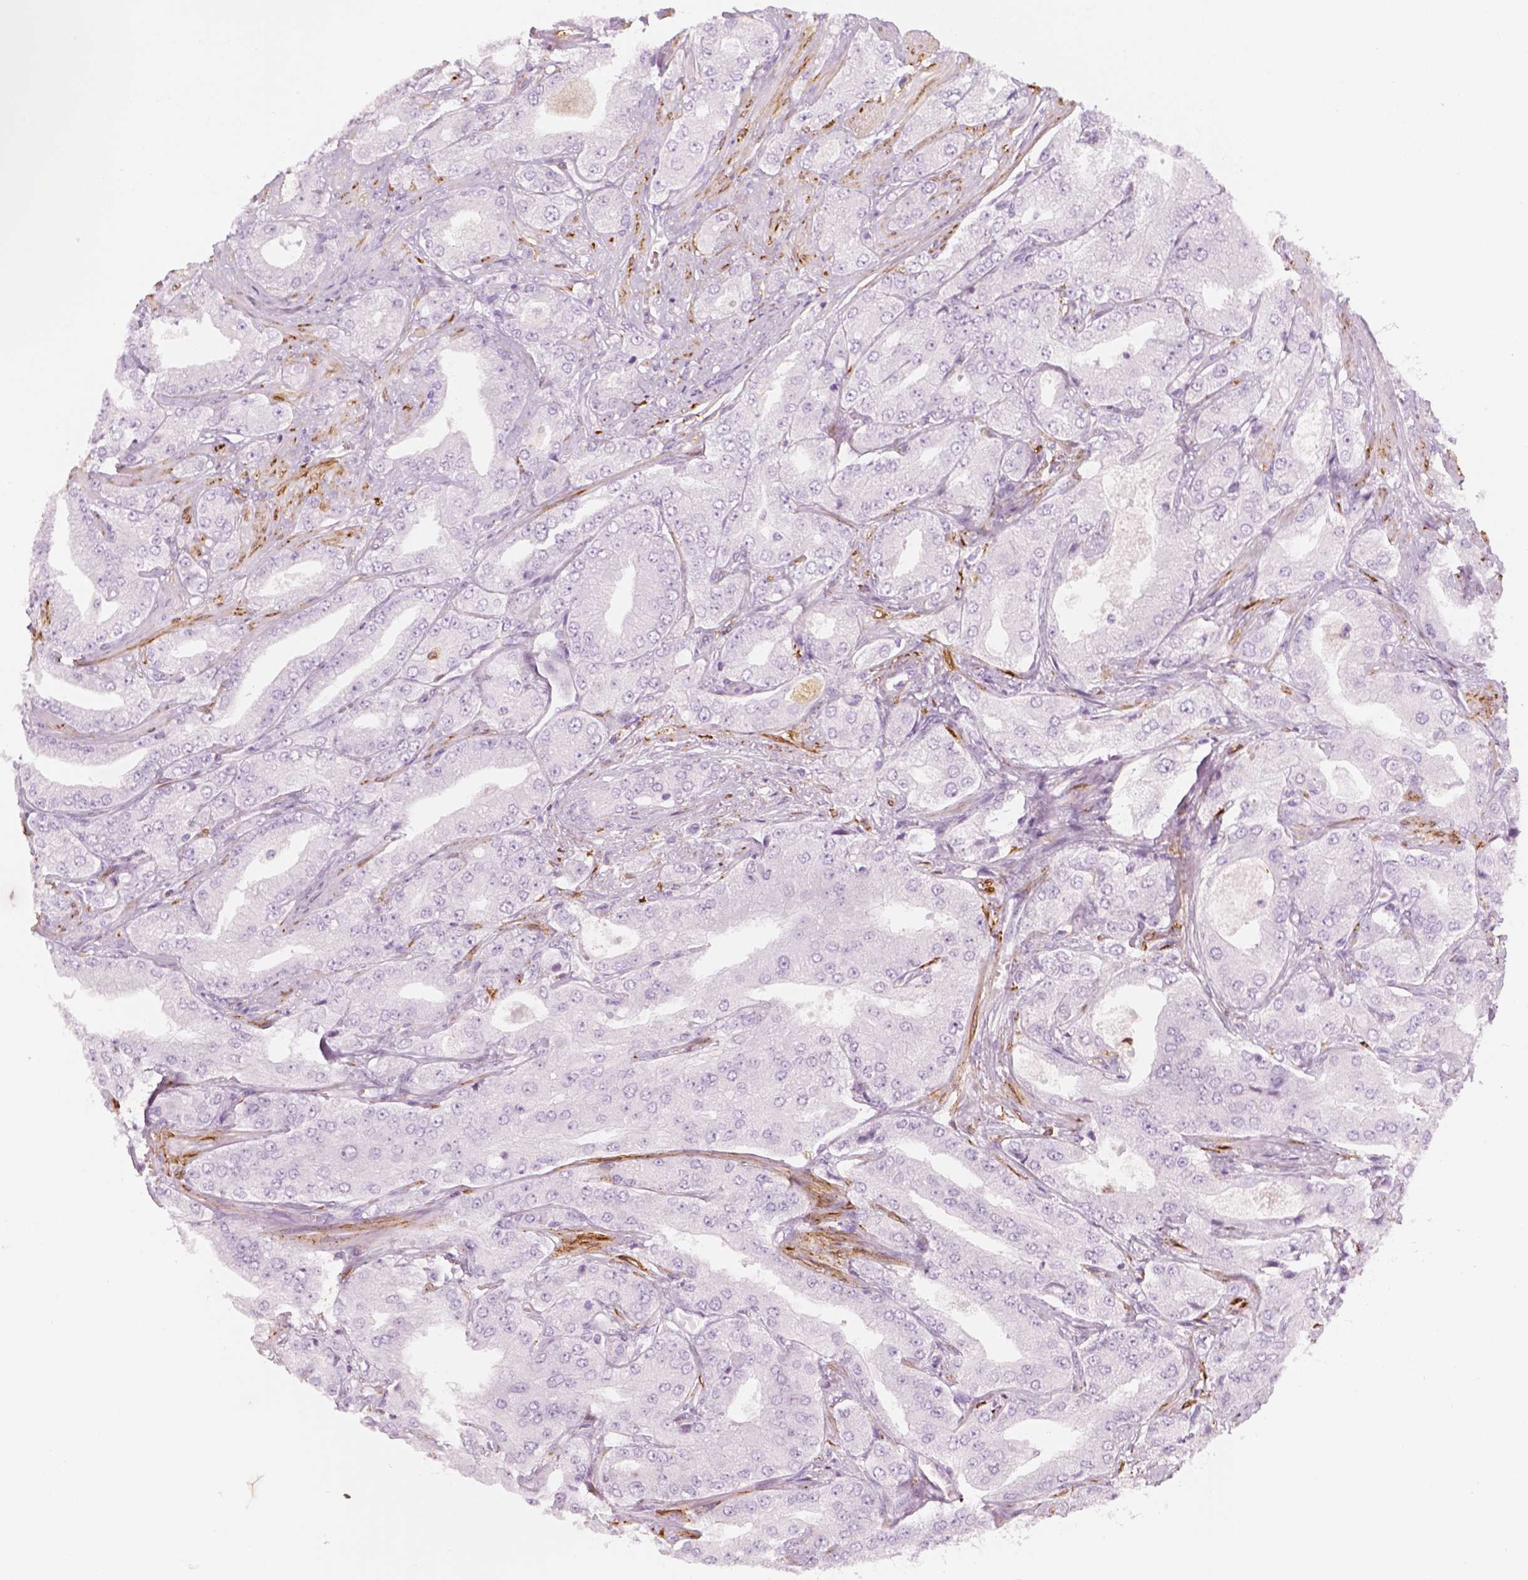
{"staining": {"intensity": "negative", "quantity": "none", "location": "none"}, "tissue": "prostate cancer", "cell_type": "Tumor cells", "image_type": "cancer", "snomed": [{"axis": "morphology", "description": "Adenocarcinoma, Low grade"}, {"axis": "topography", "description": "Prostate"}], "caption": "The image displays no significant positivity in tumor cells of prostate cancer.", "gene": "CES1", "patient": {"sex": "male", "age": 60}}